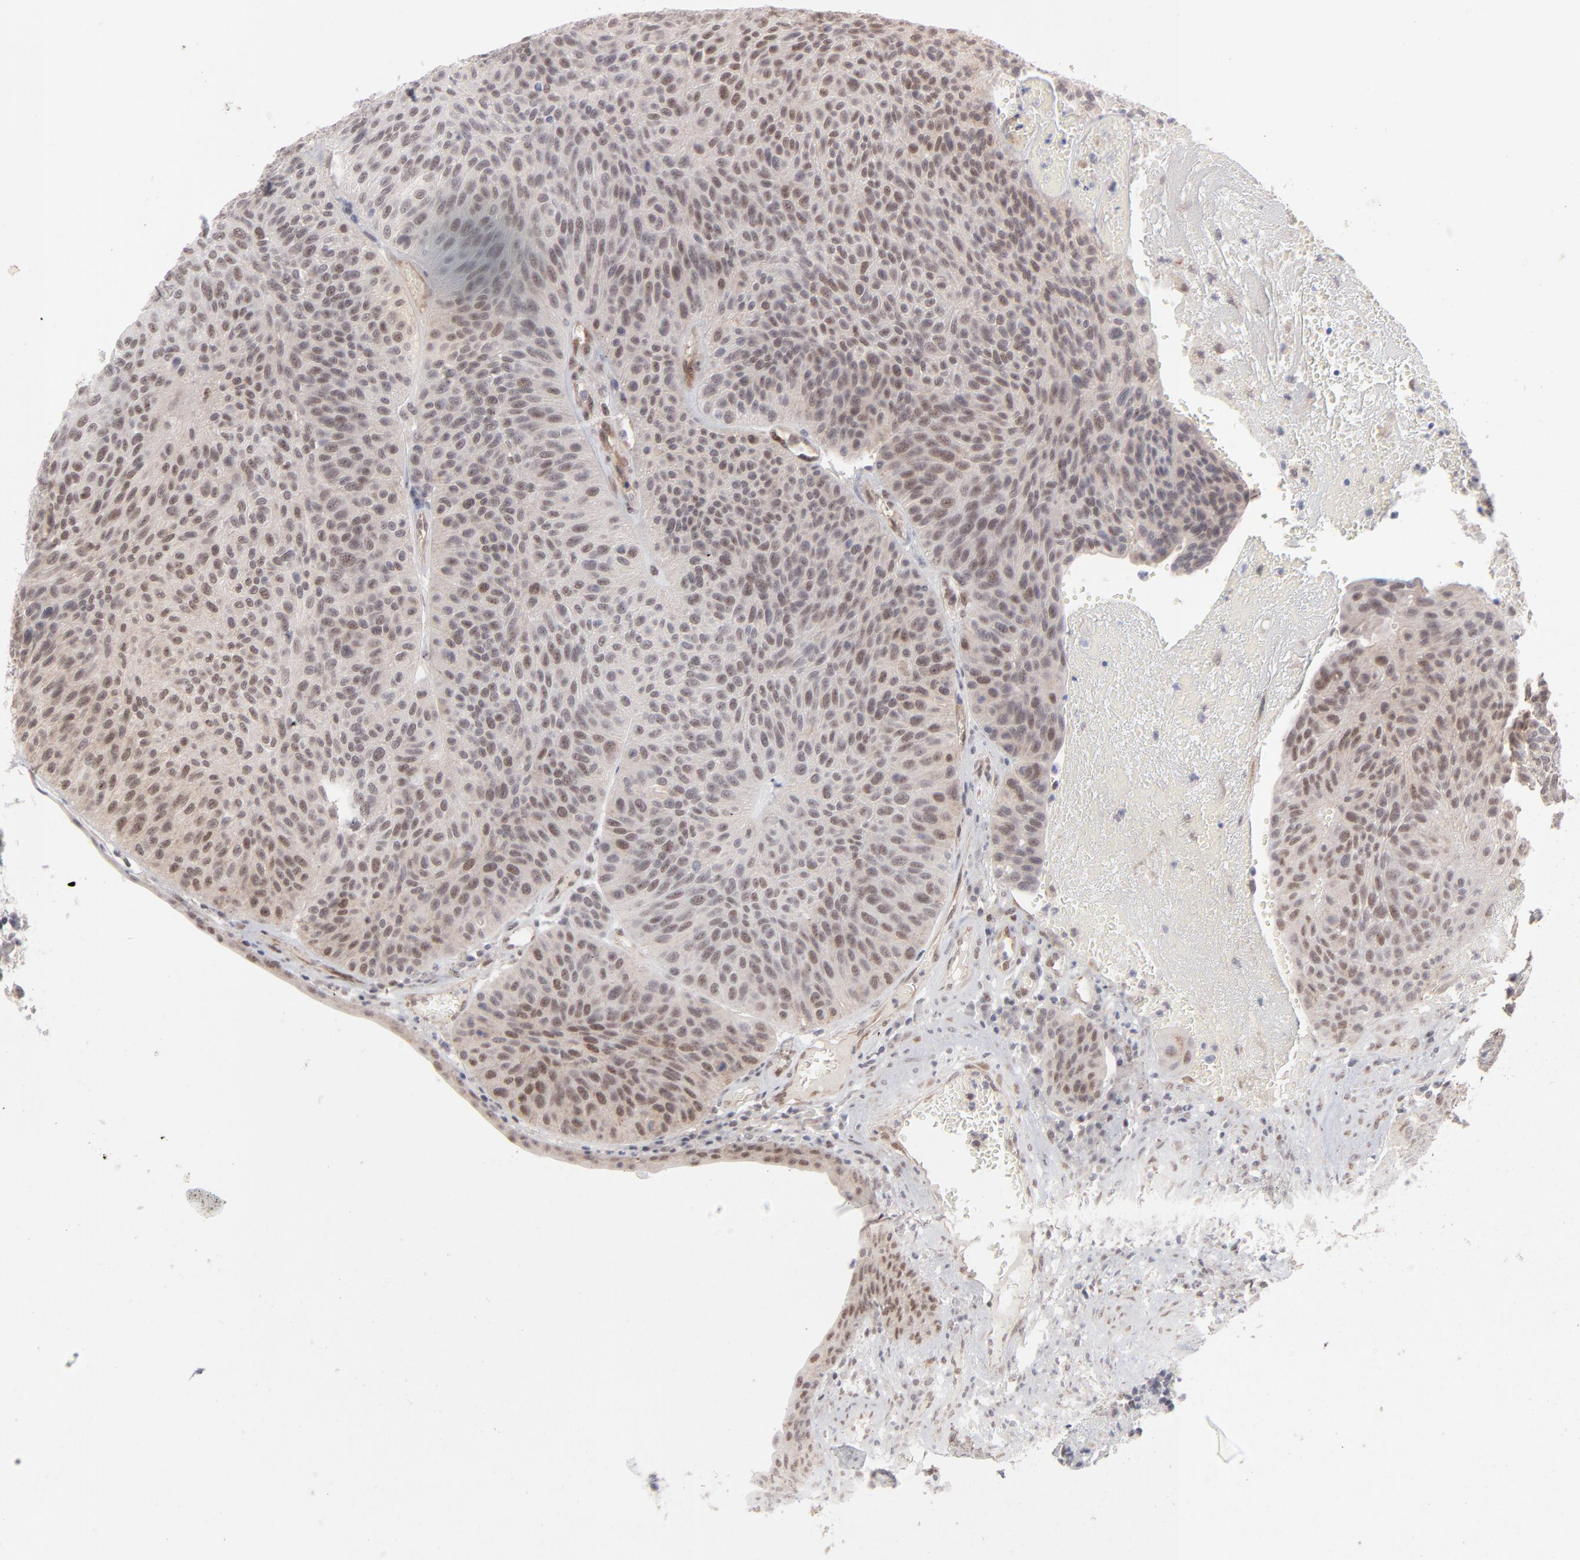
{"staining": {"intensity": "moderate", "quantity": ">75%", "location": "cytoplasmic/membranous,nuclear"}, "tissue": "urothelial cancer", "cell_type": "Tumor cells", "image_type": "cancer", "snomed": [{"axis": "morphology", "description": "Urothelial carcinoma, High grade"}, {"axis": "topography", "description": "Urinary bladder"}], "caption": "Tumor cells reveal moderate cytoplasmic/membranous and nuclear expression in approximately >75% of cells in urothelial cancer. (DAB (3,3'-diaminobenzidine) IHC, brown staining for protein, blue staining for nuclei).", "gene": "NBN", "patient": {"sex": "male", "age": 66}}